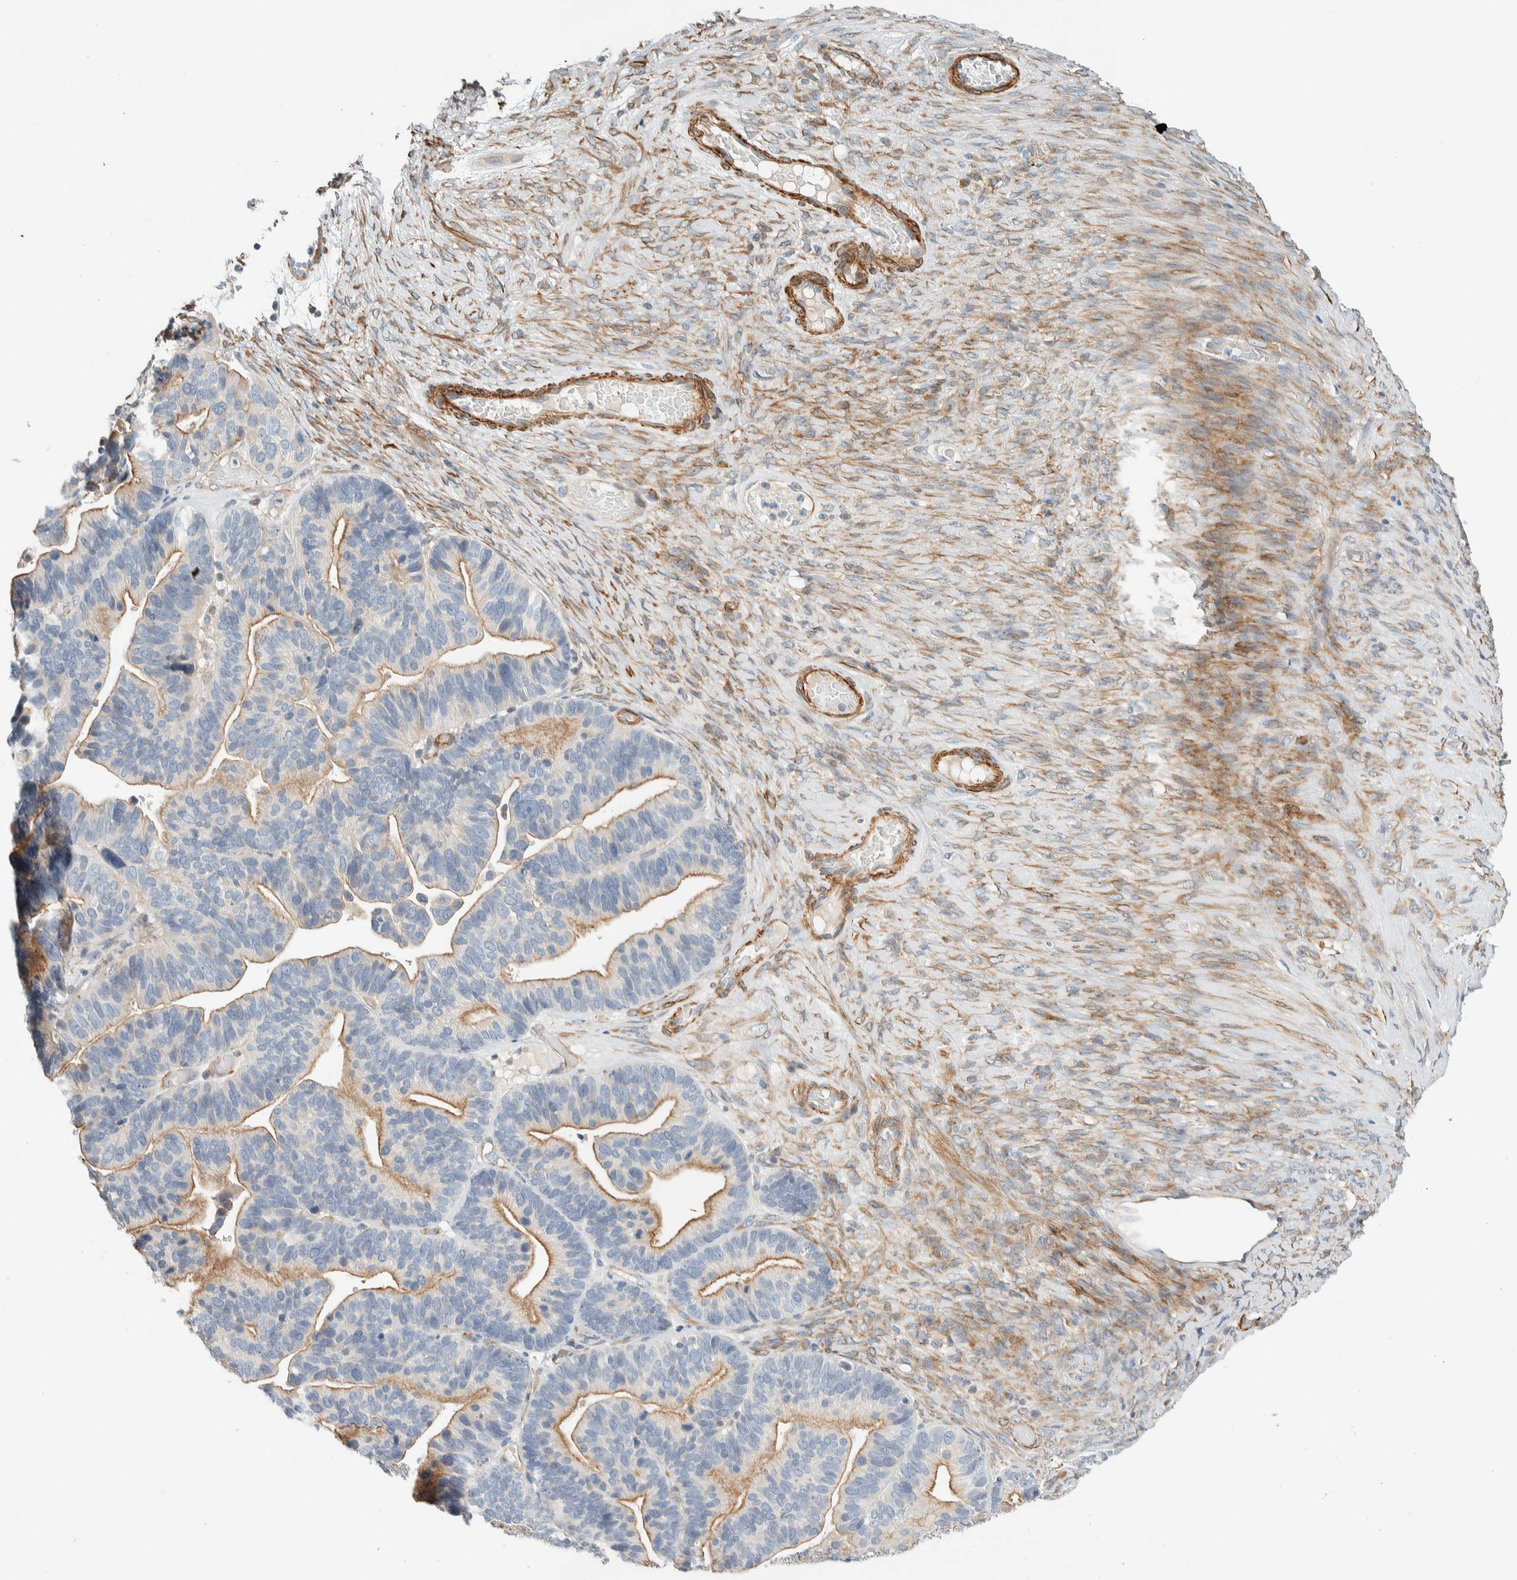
{"staining": {"intensity": "moderate", "quantity": "<25%", "location": "cytoplasmic/membranous"}, "tissue": "ovarian cancer", "cell_type": "Tumor cells", "image_type": "cancer", "snomed": [{"axis": "morphology", "description": "Cystadenocarcinoma, serous, NOS"}, {"axis": "topography", "description": "Ovary"}], "caption": "Tumor cells exhibit low levels of moderate cytoplasmic/membranous staining in approximately <25% of cells in human ovarian cancer. The protein of interest is stained brown, and the nuclei are stained in blue (DAB IHC with brightfield microscopy, high magnification).", "gene": "CDR2", "patient": {"sex": "female", "age": 56}}